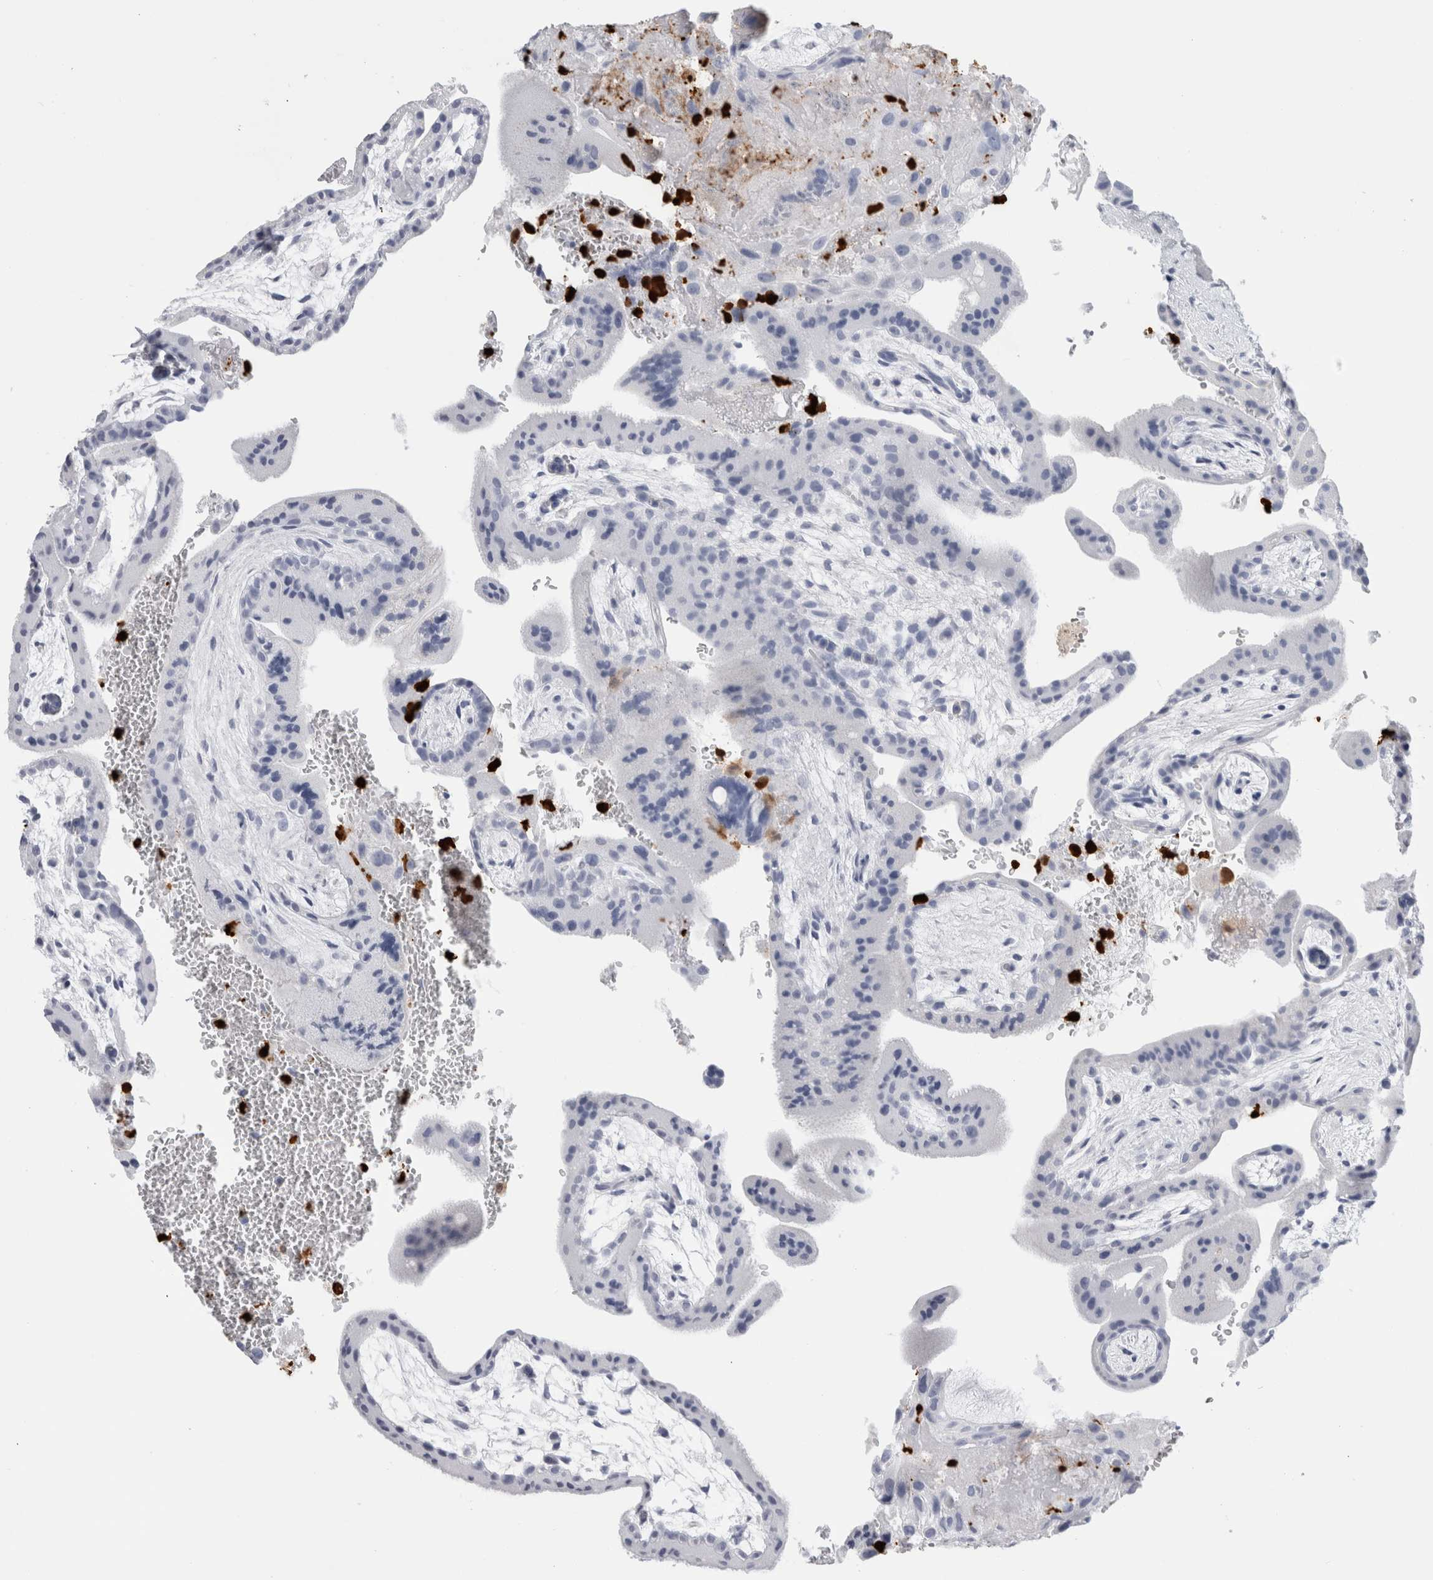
{"staining": {"intensity": "negative", "quantity": "none", "location": "none"}, "tissue": "placenta", "cell_type": "Decidual cells", "image_type": "normal", "snomed": [{"axis": "morphology", "description": "Normal tissue, NOS"}, {"axis": "topography", "description": "Placenta"}], "caption": "Placenta stained for a protein using IHC exhibits no expression decidual cells.", "gene": "S100A8", "patient": {"sex": "female", "age": 35}}